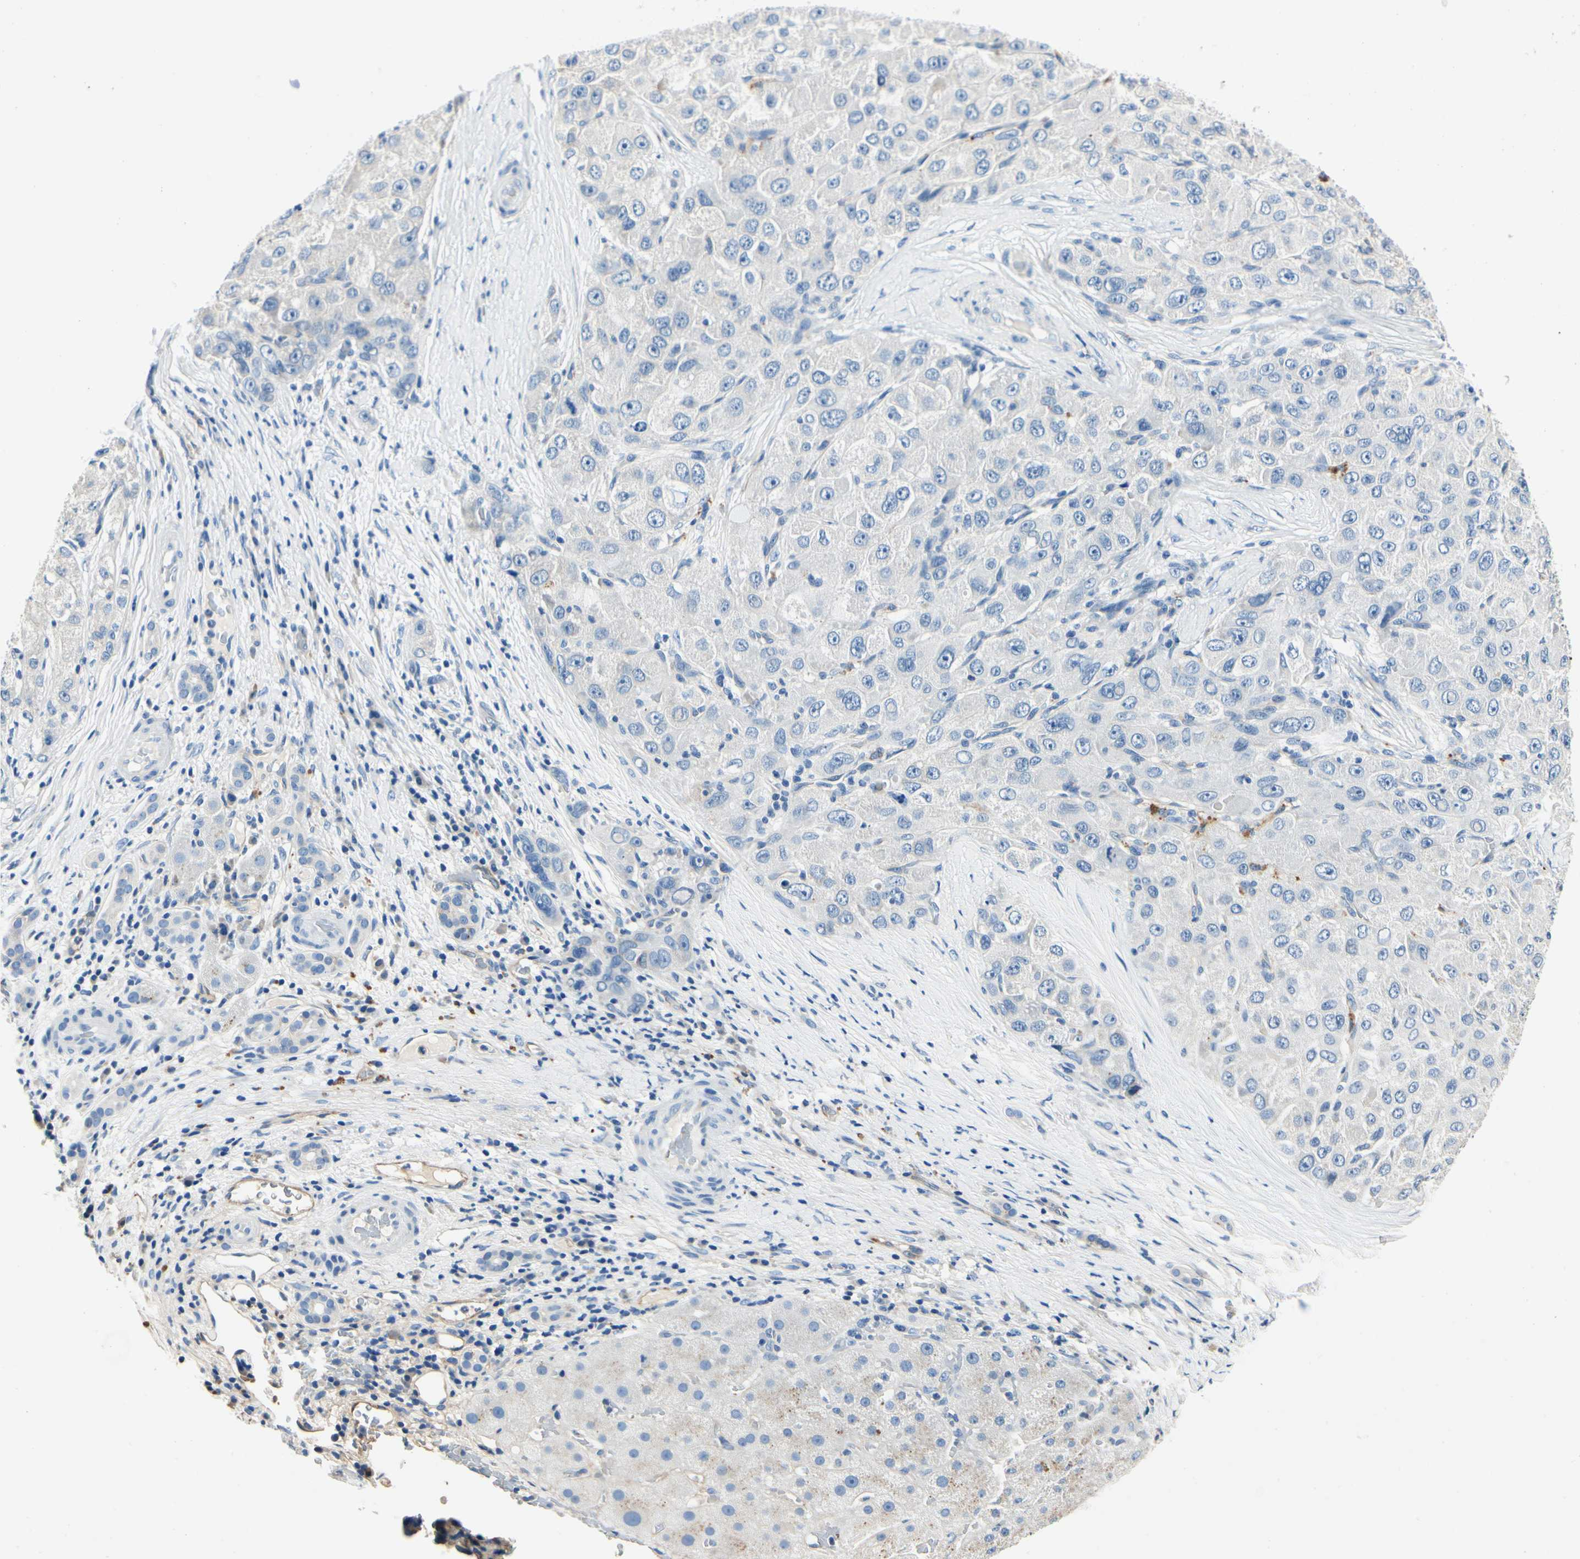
{"staining": {"intensity": "negative", "quantity": "none", "location": "none"}, "tissue": "liver cancer", "cell_type": "Tumor cells", "image_type": "cancer", "snomed": [{"axis": "morphology", "description": "Carcinoma, Hepatocellular, NOS"}, {"axis": "topography", "description": "Liver"}], "caption": "Protein analysis of hepatocellular carcinoma (liver) exhibits no significant expression in tumor cells.", "gene": "TGFBR3", "patient": {"sex": "male", "age": 80}}